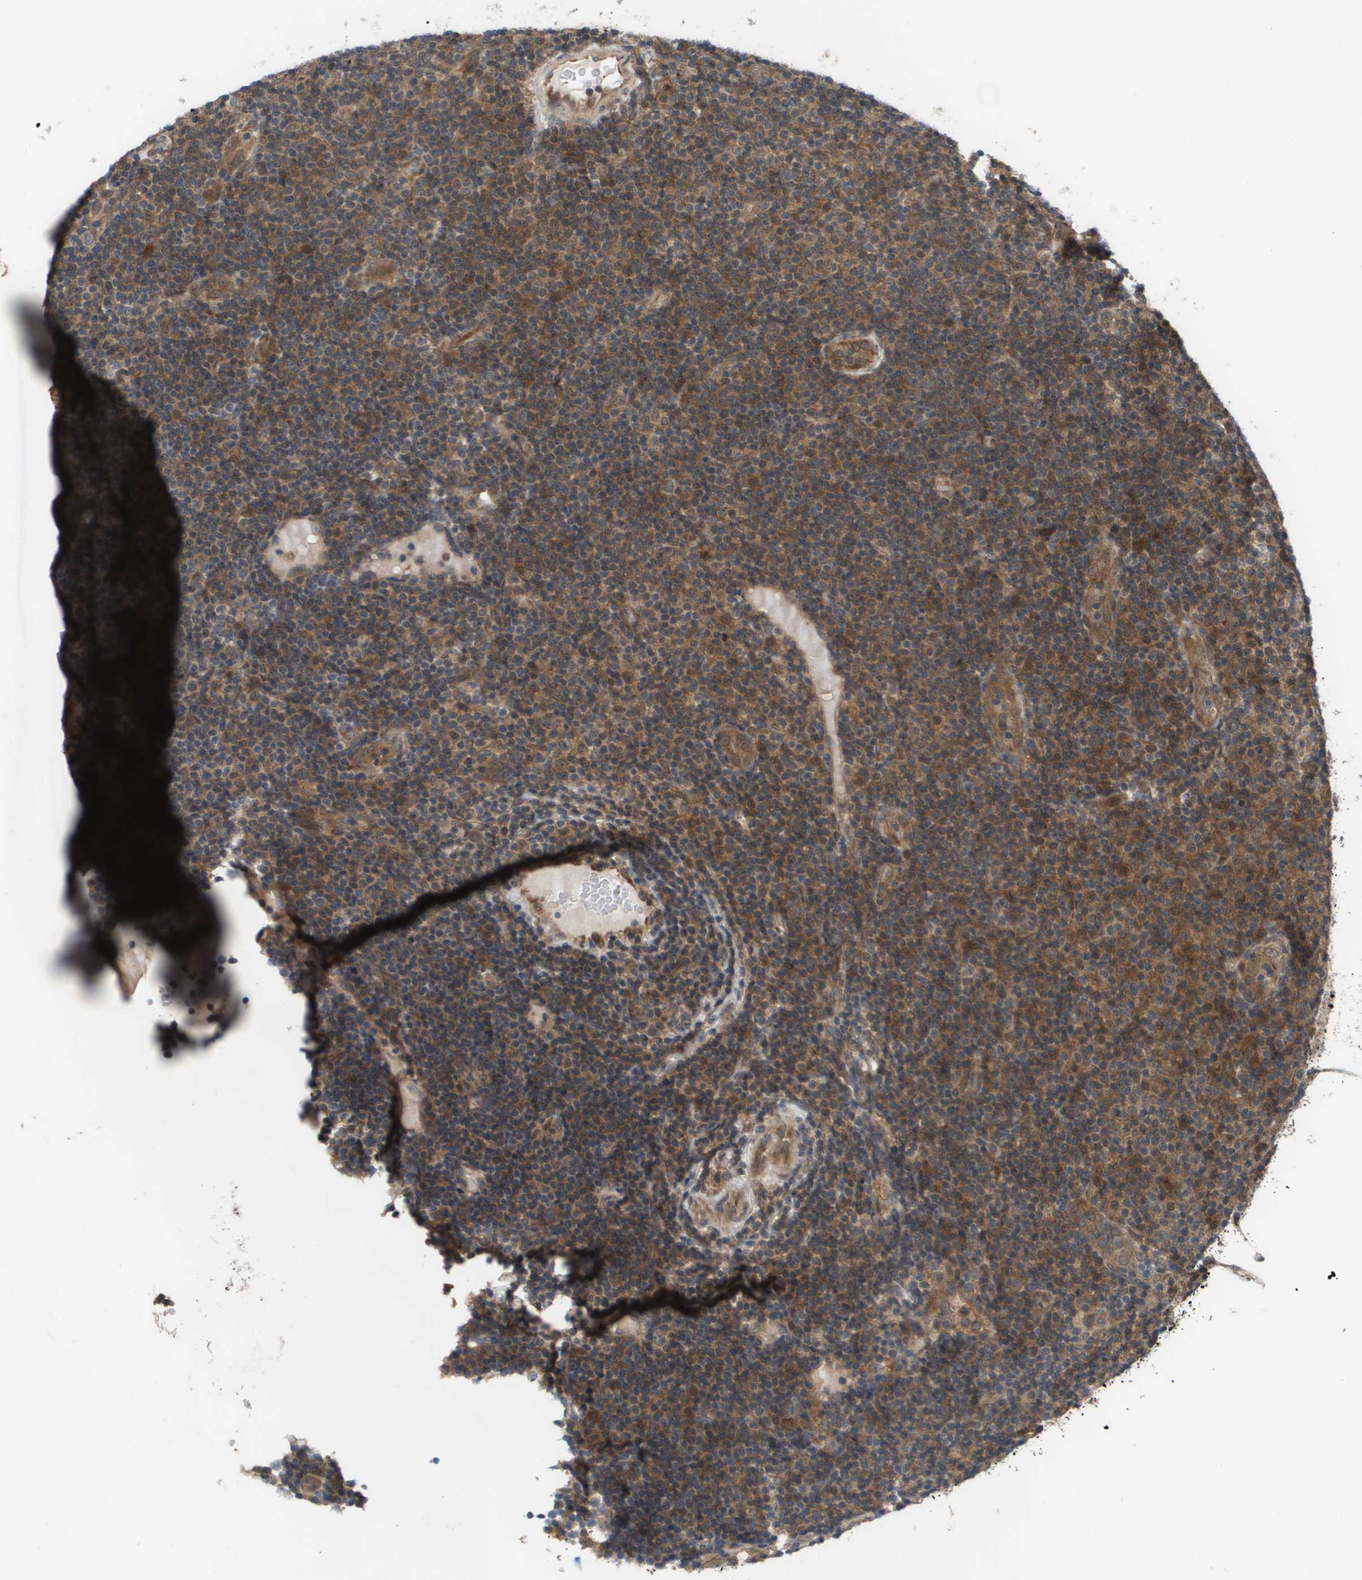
{"staining": {"intensity": "moderate", "quantity": ">75%", "location": "cytoplasmic/membranous,nuclear"}, "tissue": "lymphoma", "cell_type": "Tumor cells", "image_type": "cancer", "snomed": [{"axis": "morphology", "description": "Malignant lymphoma, non-Hodgkin's type, Low grade"}, {"axis": "topography", "description": "Lymph node"}], "caption": "Lymphoma stained with a protein marker demonstrates moderate staining in tumor cells.", "gene": "CTPS2", "patient": {"sex": "male", "age": 83}}